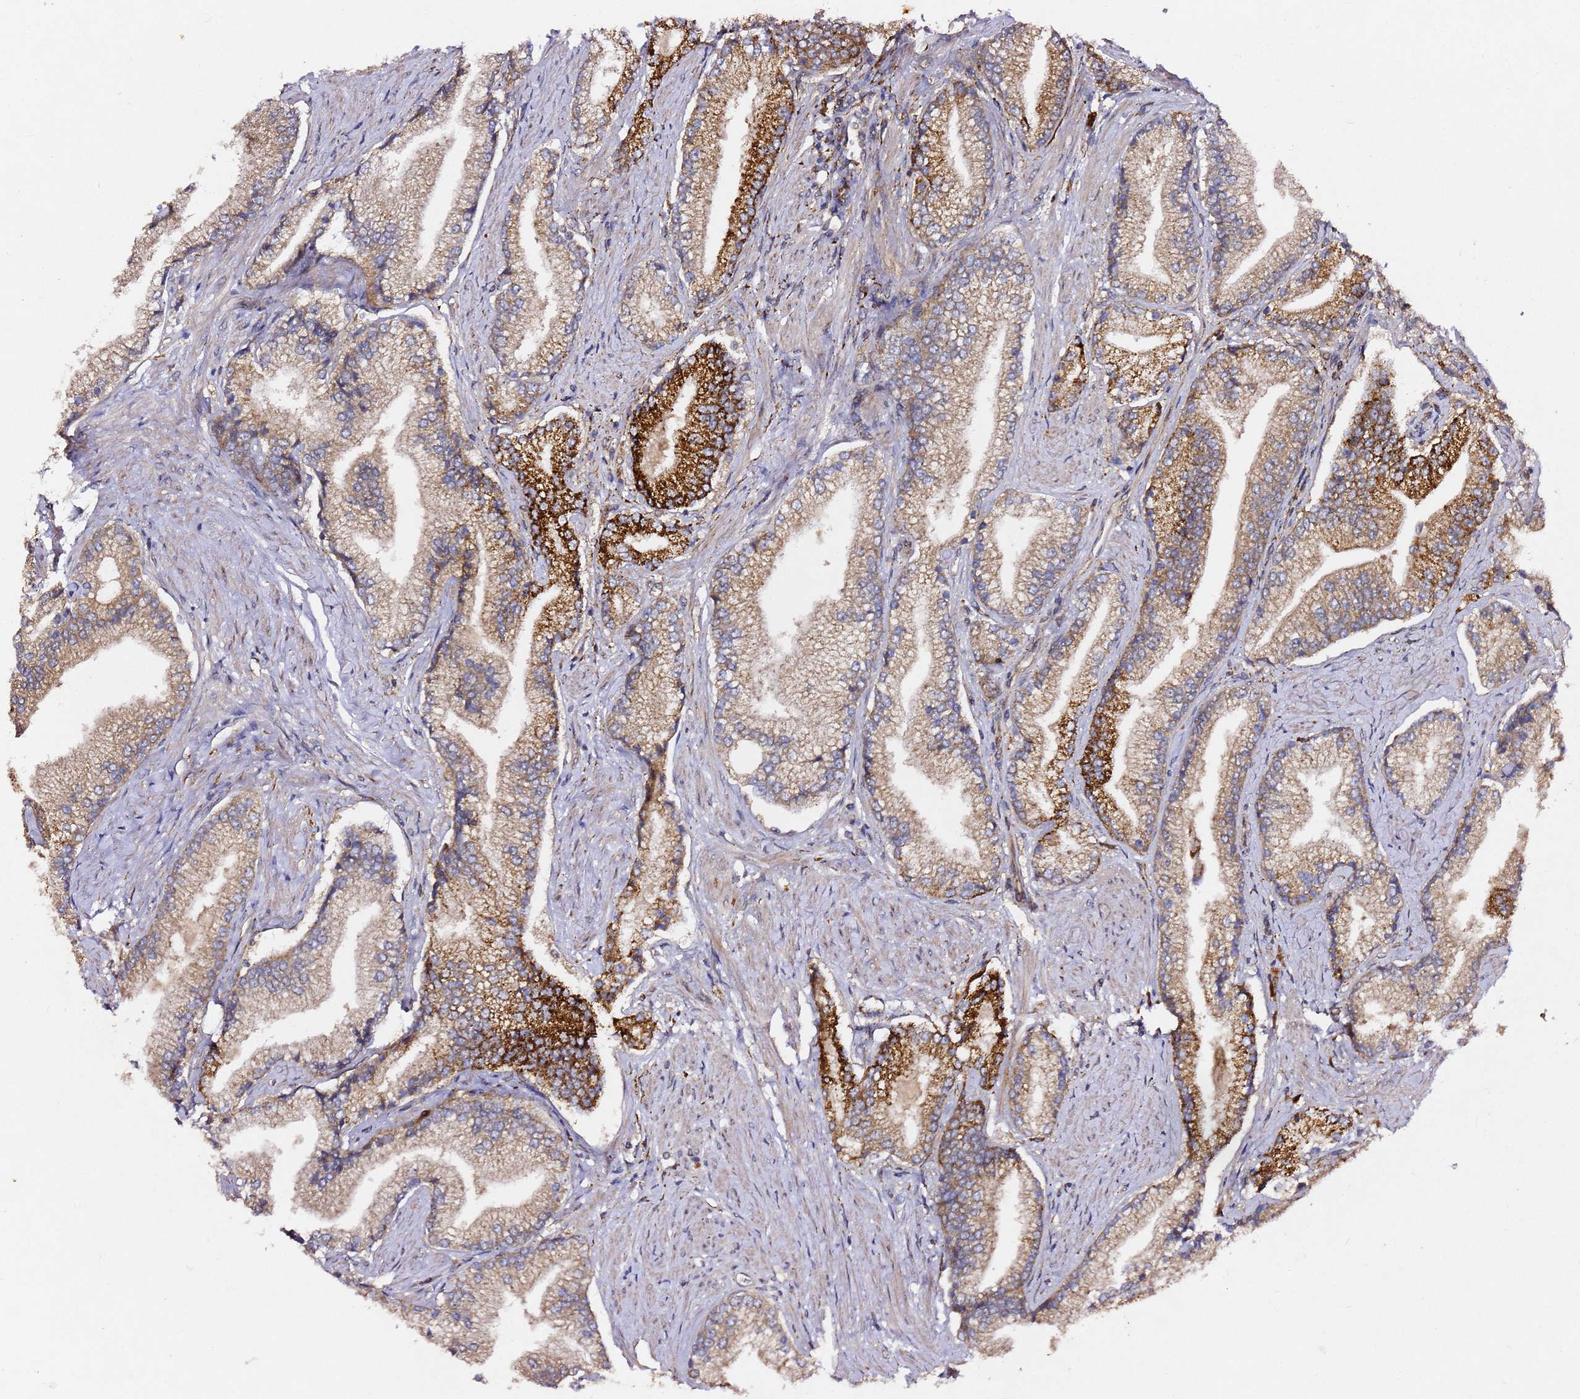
{"staining": {"intensity": "strong", "quantity": "<25%", "location": "cytoplasmic/membranous"}, "tissue": "prostate cancer", "cell_type": "Tumor cells", "image_type": "cancer", "snomed": [{"axis": "morphology", "description": "Adenocarcinoma, High grade"}, {"axis": "topography", "description": "Prostate"}], "caption": "Prostate cancer stained for a protein (brown) shows strong cytoplasmic/membranous positive staining in about <25% of tumor cells.", "gene": "ALG11", "patient": {"sex": "male", "age": 67}}